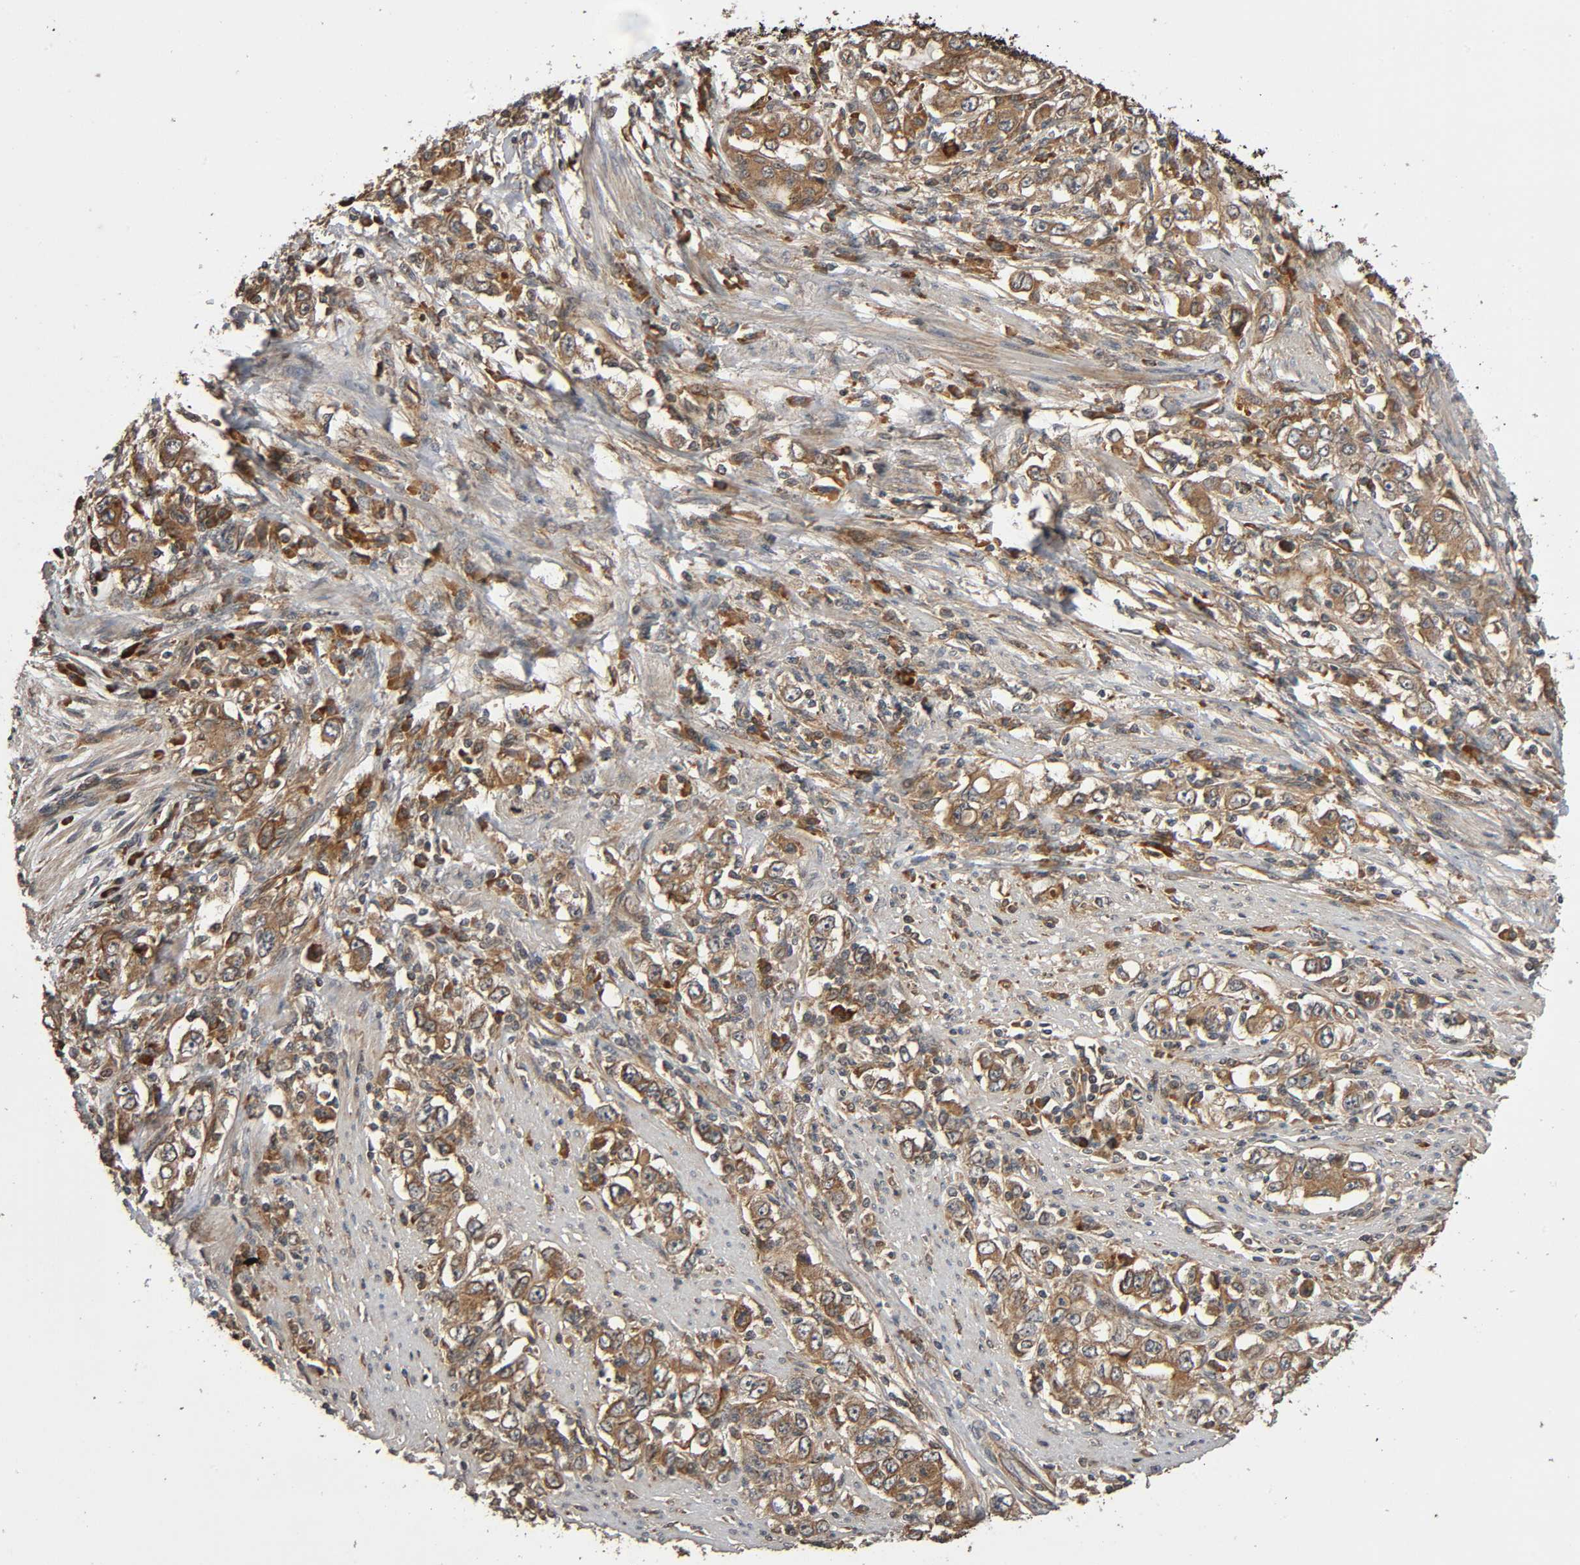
{"staining": {"intensity": "moderate", "quantity": ">75%", "location": "cytoplasmic/membranous"}, "tissue": "stomach cancer", "cell_type": "Tumor cells", "image_type": "cancer", "snomed": [{"axis": "morphology", "description": "Adenocarcinoma, NOS"}, {"axis": "topography", "description": "Stomach, lower"}], "caption": "Immunohistochemistry of stomach cancer demonstrates medium levels of moderate cytoplasmic/membranous expression in about >75% of tumor cells.", "gene": "MAP3K8", "patient": {"sex": "female", "age": 72}}